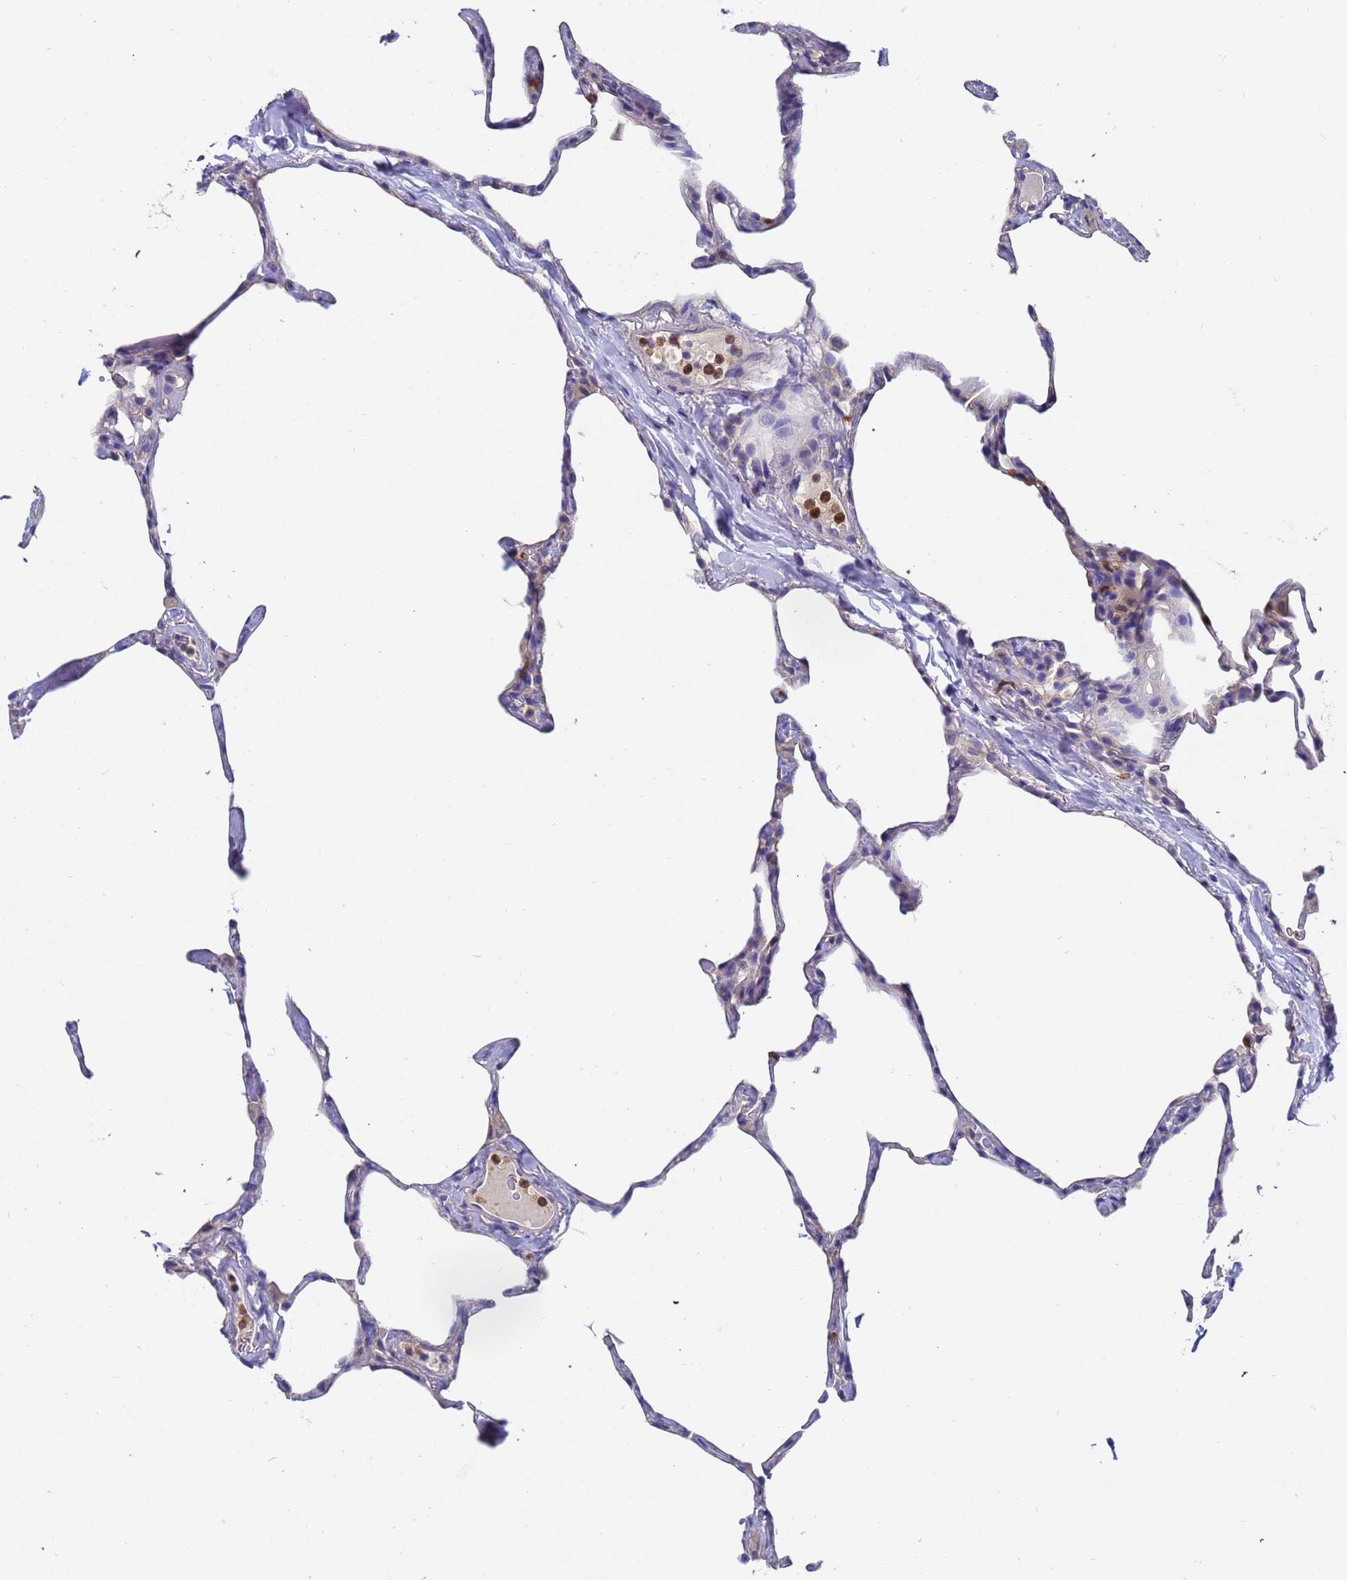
{"staining": {"intensity": "weak", "quantity": "<25%", "location": "cytoplasmic/membranous"}, "tissue": "lung", "cell_type": "Alveolar cells", "image_type": "normal", "snomed": [{"axis": "morphology", "description": "Normal tissue, NOS"}, {"axis": "topography", "description": "Lung"}], "caption": "An immunohistochemistry (IHC) histopathology image of normal lung is shown. There is no staining in alveolar cells of lung. (DAB (3,3'-diaminobenzidine) IHC visualized using brightfield microscopy, high magnification).", "gene": "TTLL11", "patient": {"sex": "male", "age": 65}}